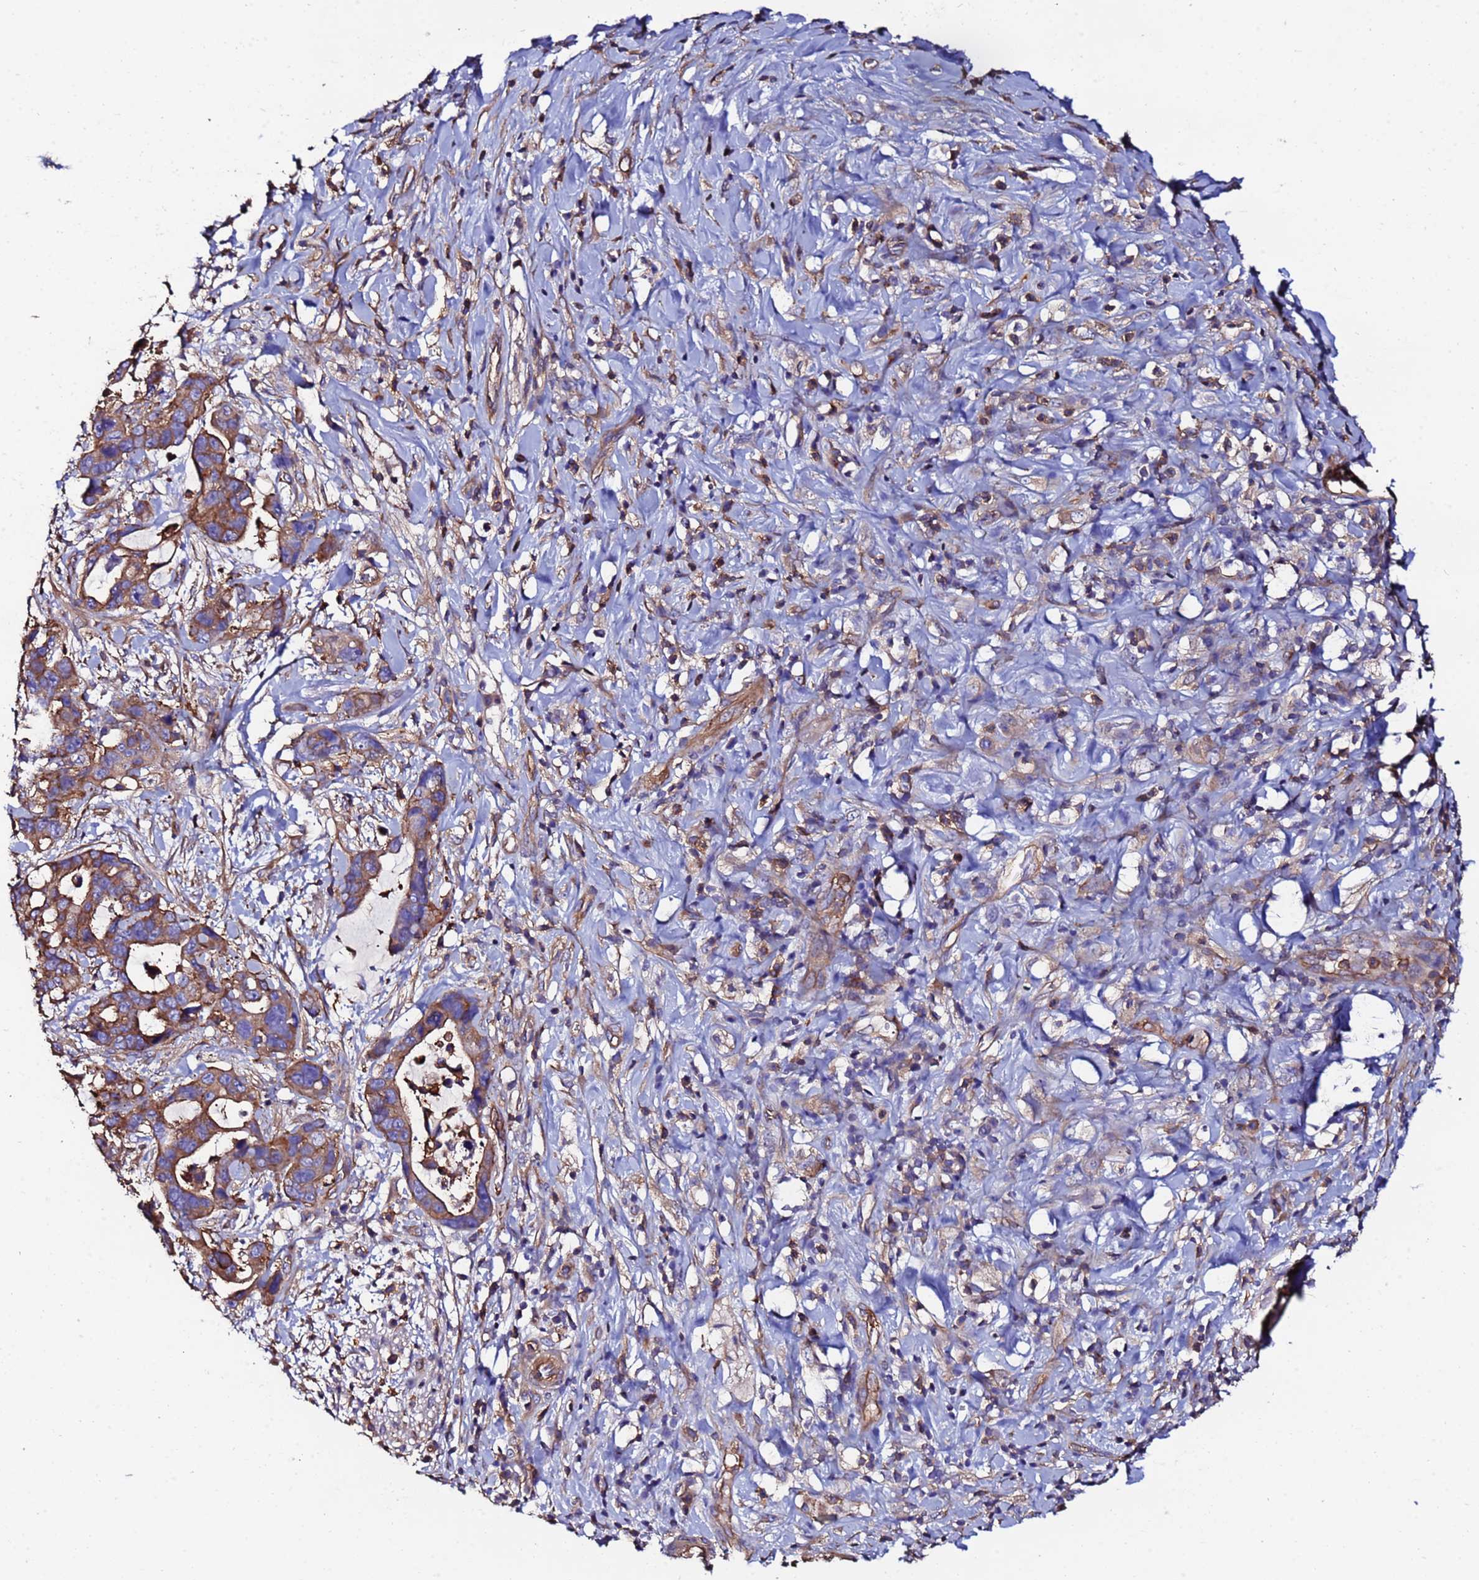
{"staining": {"intensity": "moderate", "quantity": ">75%", "location": "cytoplasmic/membranous"}, "tissue": "pancreatic cancer", "cell_type": "Tumor cells", "image_type": "cancer", "snomed": [{"axis": "morphology", "description": "Normal tissue, NOS"}, {"axis": "morphology", "description": "Adenocarcinoma, NOS"}, {"axis": "topography", "description": "Lymph node"}, {"axis": "topography", "description": "Pancreas"}], "caption": "There is medium levels of moderate cytoplasmic/membranous expression in tumor cells of adenocarcinoma (pancreatic), as demonstrated by immunohistochemical staining (brown color).", "gene": "POTEE", "patient": {"sex": "female", "age": 67}}